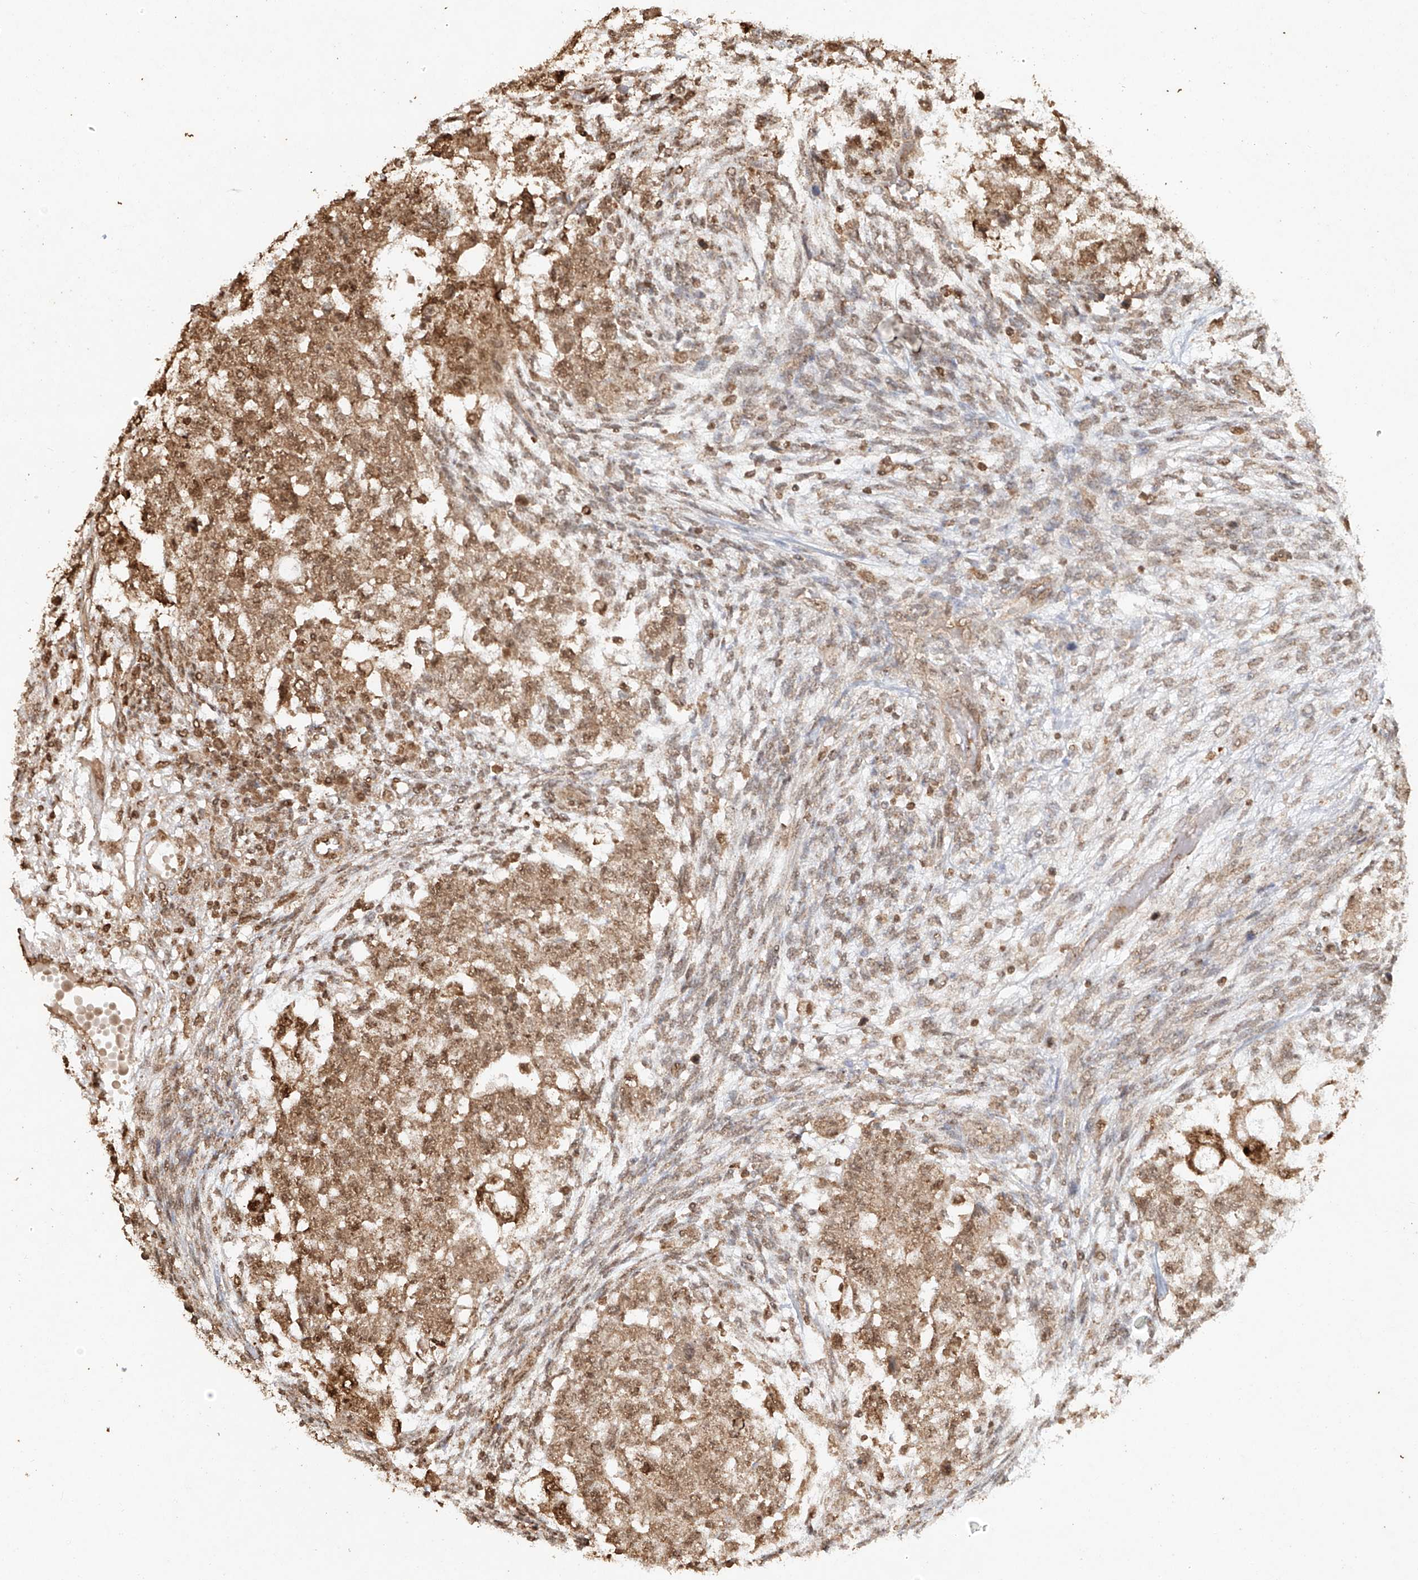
{"staining": {"intensity": "moderate", "quantity": ">75%", "location": "cytoplasmic/membranous,nuclear"}, "tissue": "testis cancer", "cell_type": "Tumor cells", "image_type": "cancer", "snomed": [{"axis": "morphology", "description": "Normal tissue, NOS"}, {"axis": "morphology", "description": "Carcinoma, Embryonal, NOS"}, {"axis": "topography", "description": "Testis"}], "caption": "This is an image of immunohistochemistry (IHC) staining of testis cancer, which shows moderate positivity in the cytoplasmic/membranous and nuclear of tumor cells.", "gene": "TIGAR", "patient": {"sex": "male", "age": 36}}